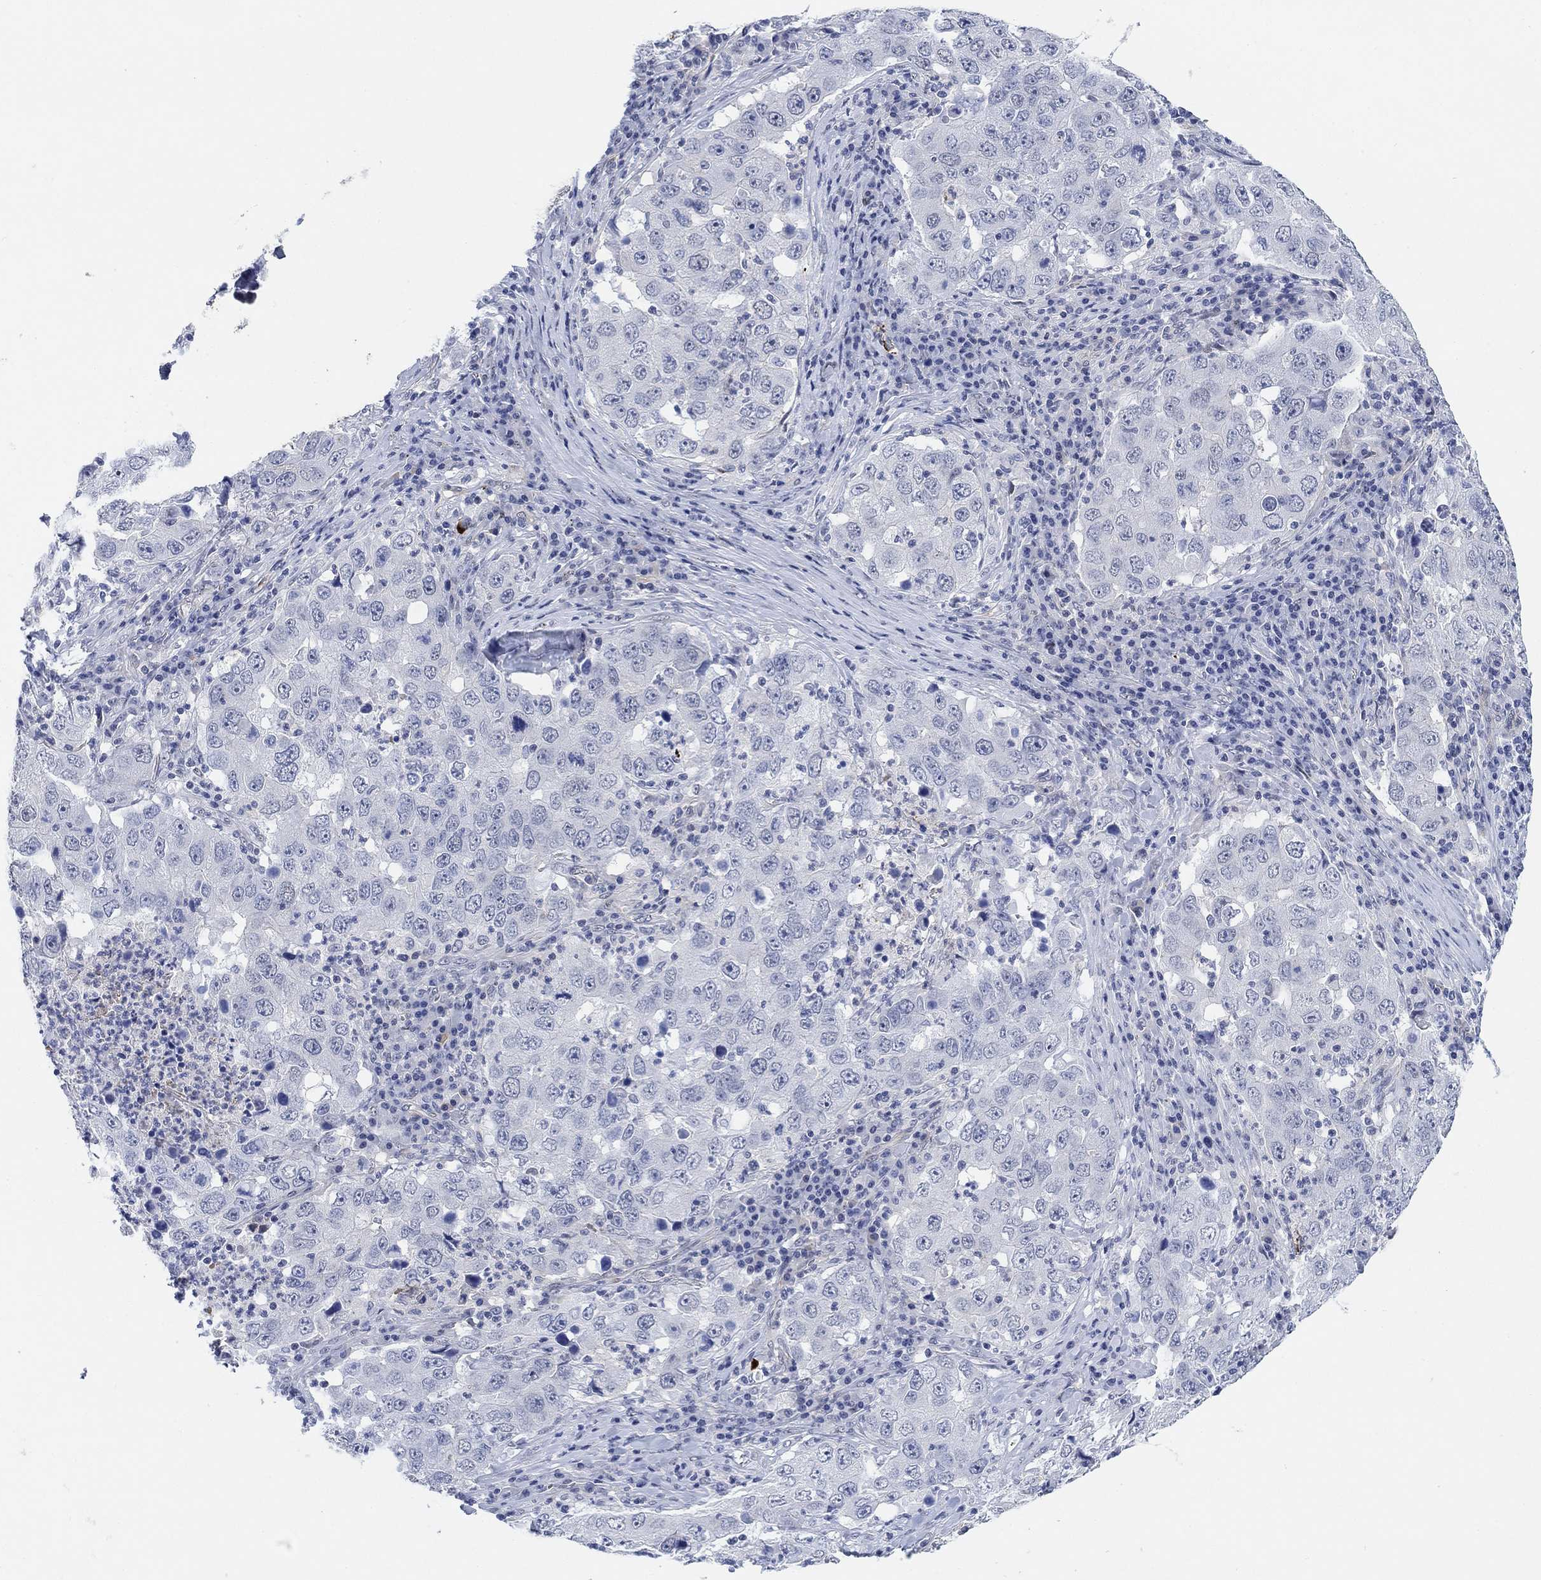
{"staining": {"intensity": "negative", "quantity": "none", "location": "none"}, "tissue": "lung cancer", "cell_type": "Tumor cells", "image_type": "cancer", "snomed": [{"axis": "morphology", "description": "Adenocarcinoma, NOS"}, {"axis": "topography", "description": "Lung"}], "caption": "Immunohistochemistry (IHC) image of human adenocarcinoma (lung) stained for a protein (brown), which shows no positivity in tumor cells. The staining is performed using DAB (3,3'-diaminobenzidine) brown chromogen with nuclei counter-stained in using hematoxylin.", "gene": "PAX6", "patient": {"sex": "male", "age": 73}}